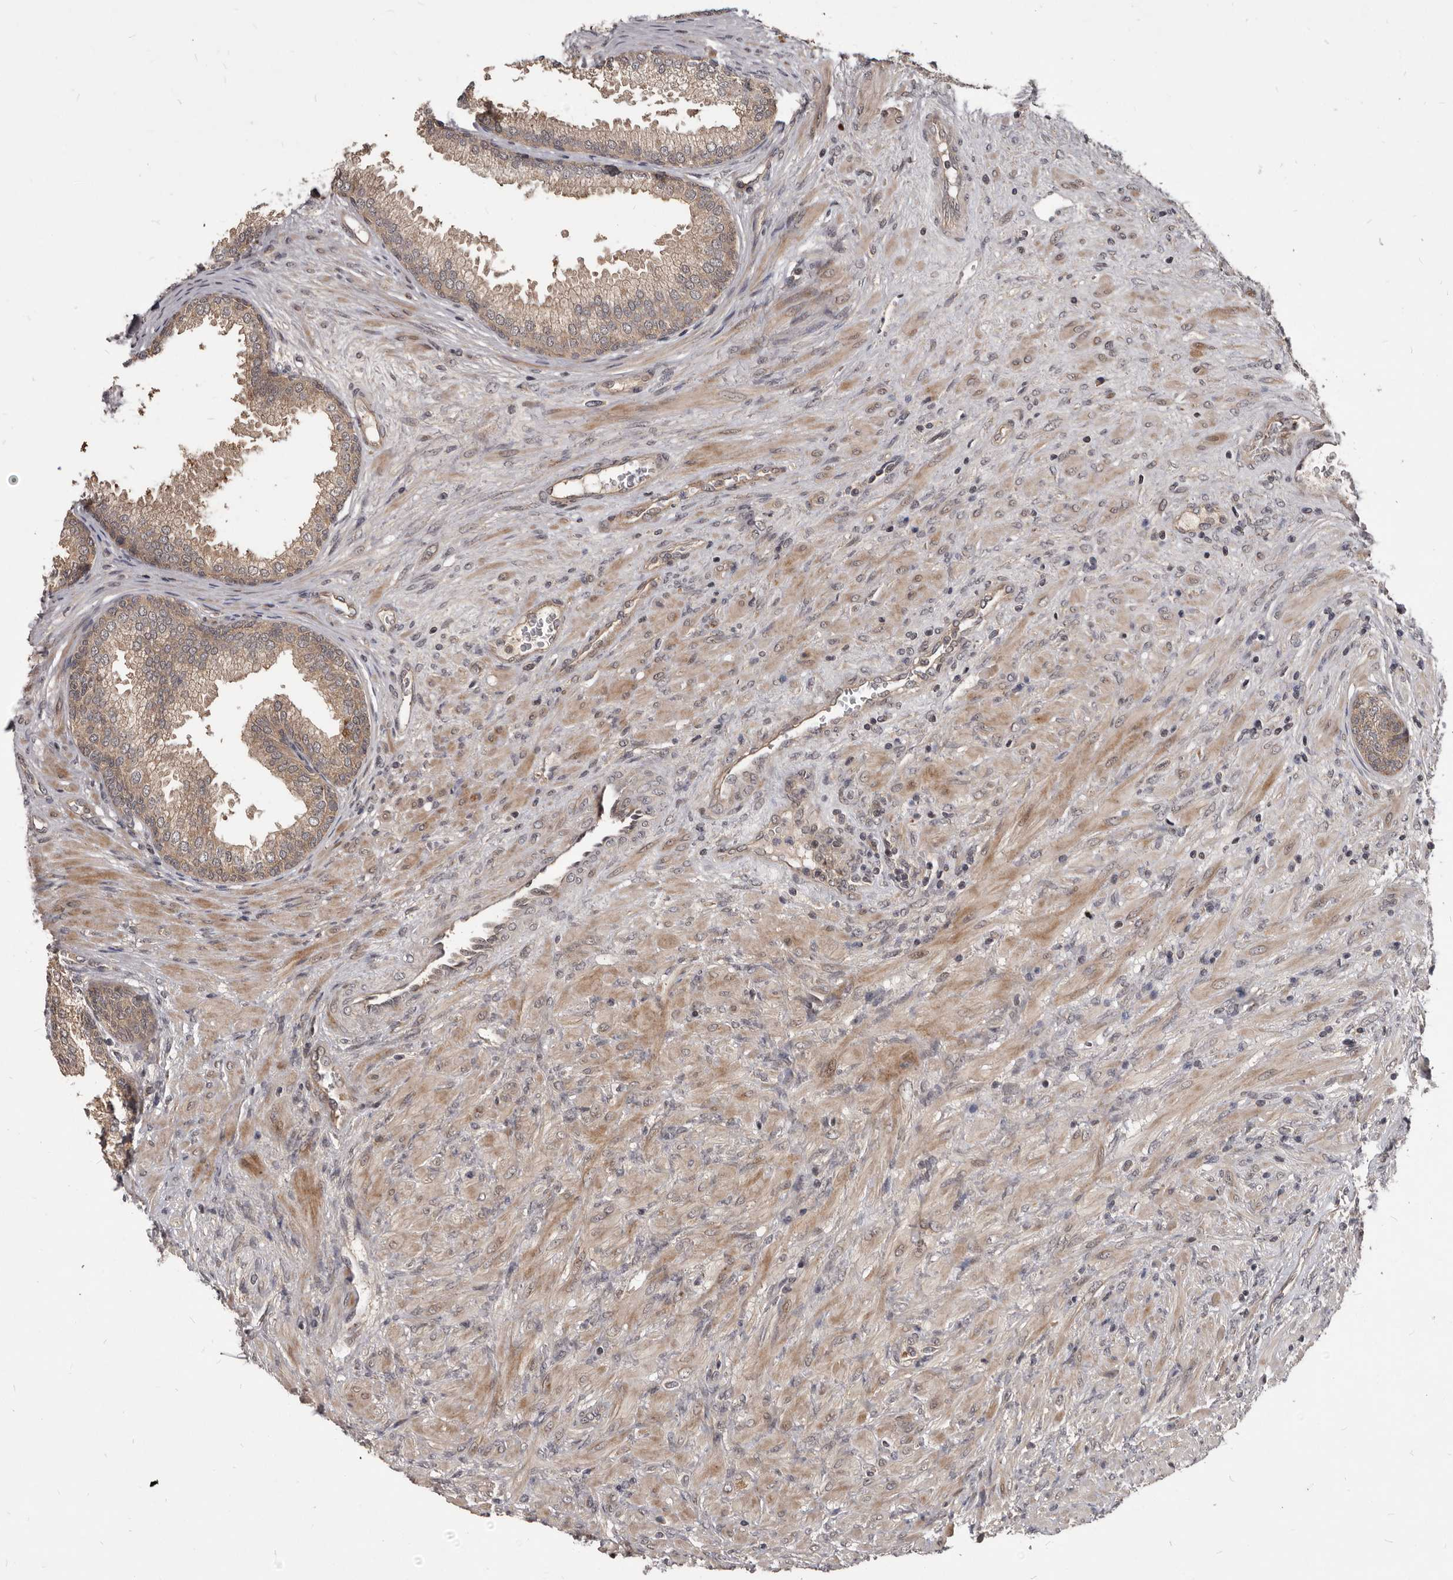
{"staining": {"intensity": "weak", "quantity": ">75%", "location": "cytoplasmic/membranous"}, "tissue": "prostate", "cell_type": "Glandular cells", "image_type": "normal", "snomed": [{"axis": "morphology", "description": "Normal tissue, NOS"}, {"axis": "topography", "description": "Prostate"}], "caption": "IHC staining of unremarkable prostate, which displays low levels of weak cytoplasmic/membranous staining in about >75% of glandular cells indicating weak cytoplasmic/membranous protein positivity. The staining was performed using DAB (brown) for protein detection and nuclei were counterstained in hematoxylin (blue).", "gene": "GABPB2", "patient": {"sex": "male", "age": 76}}